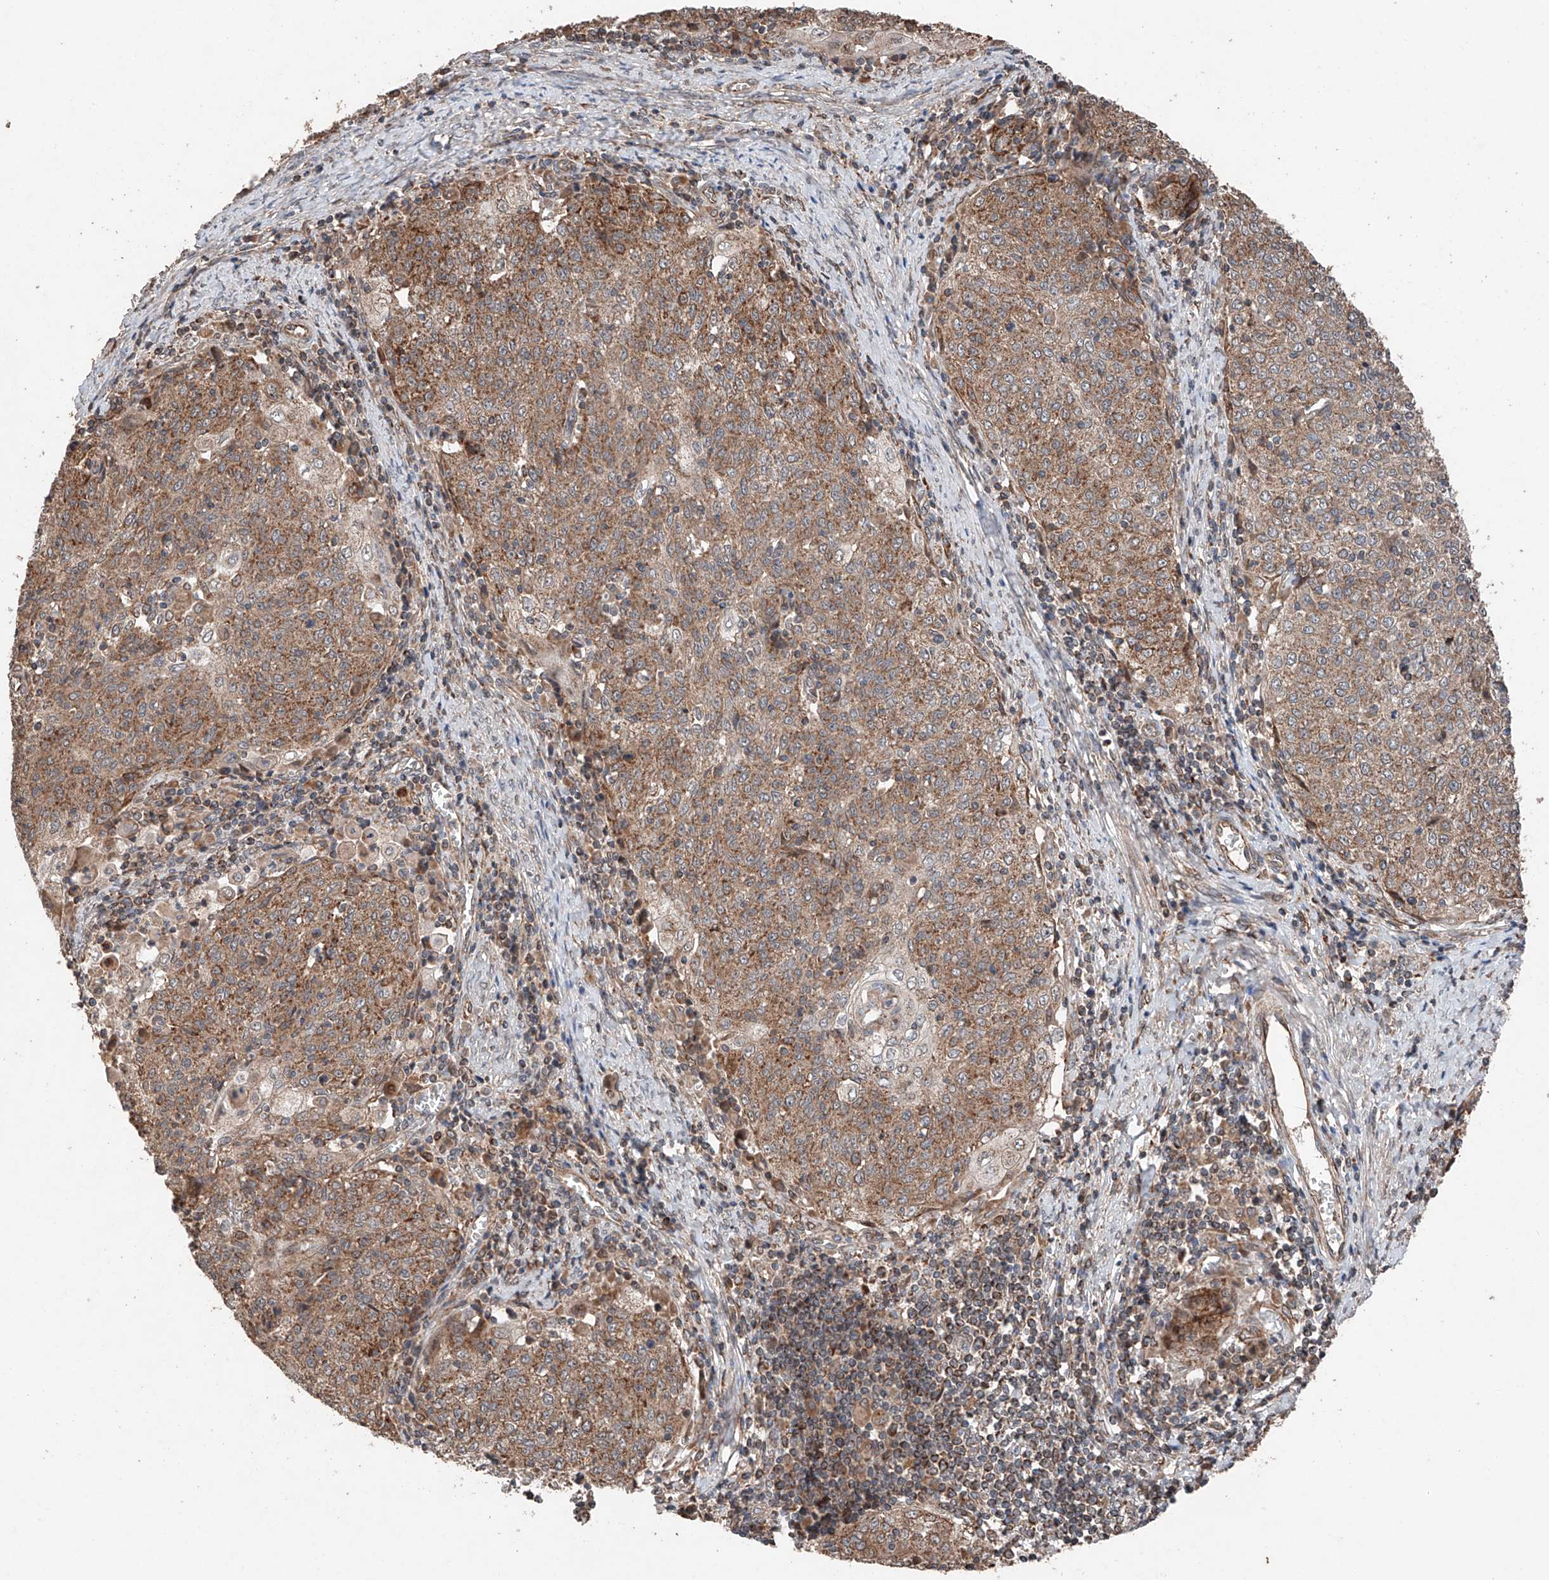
{"staining": {"intensity": "moderate", "quantity": ">75%", "location": "cytoplasmic/membranous"}, "tissue": "cervical cancer", "cell_type": "Tumor cells", "image_type": "cancer", "snomed": [{"axis": "morphology", "description": "Squamous cell carcinoma, NOS"}, {"axis": "topography", "description": "Cervix"}], "caption": "An image showing moderate cytoplasmic/membranous expression in about >75% of tumor cells in cervical squamous cell carcinoma, as visualized by brown immunohistochemical staining.", "gene": "AP4B1", "patient": {"sex": "female", "age": 48}}